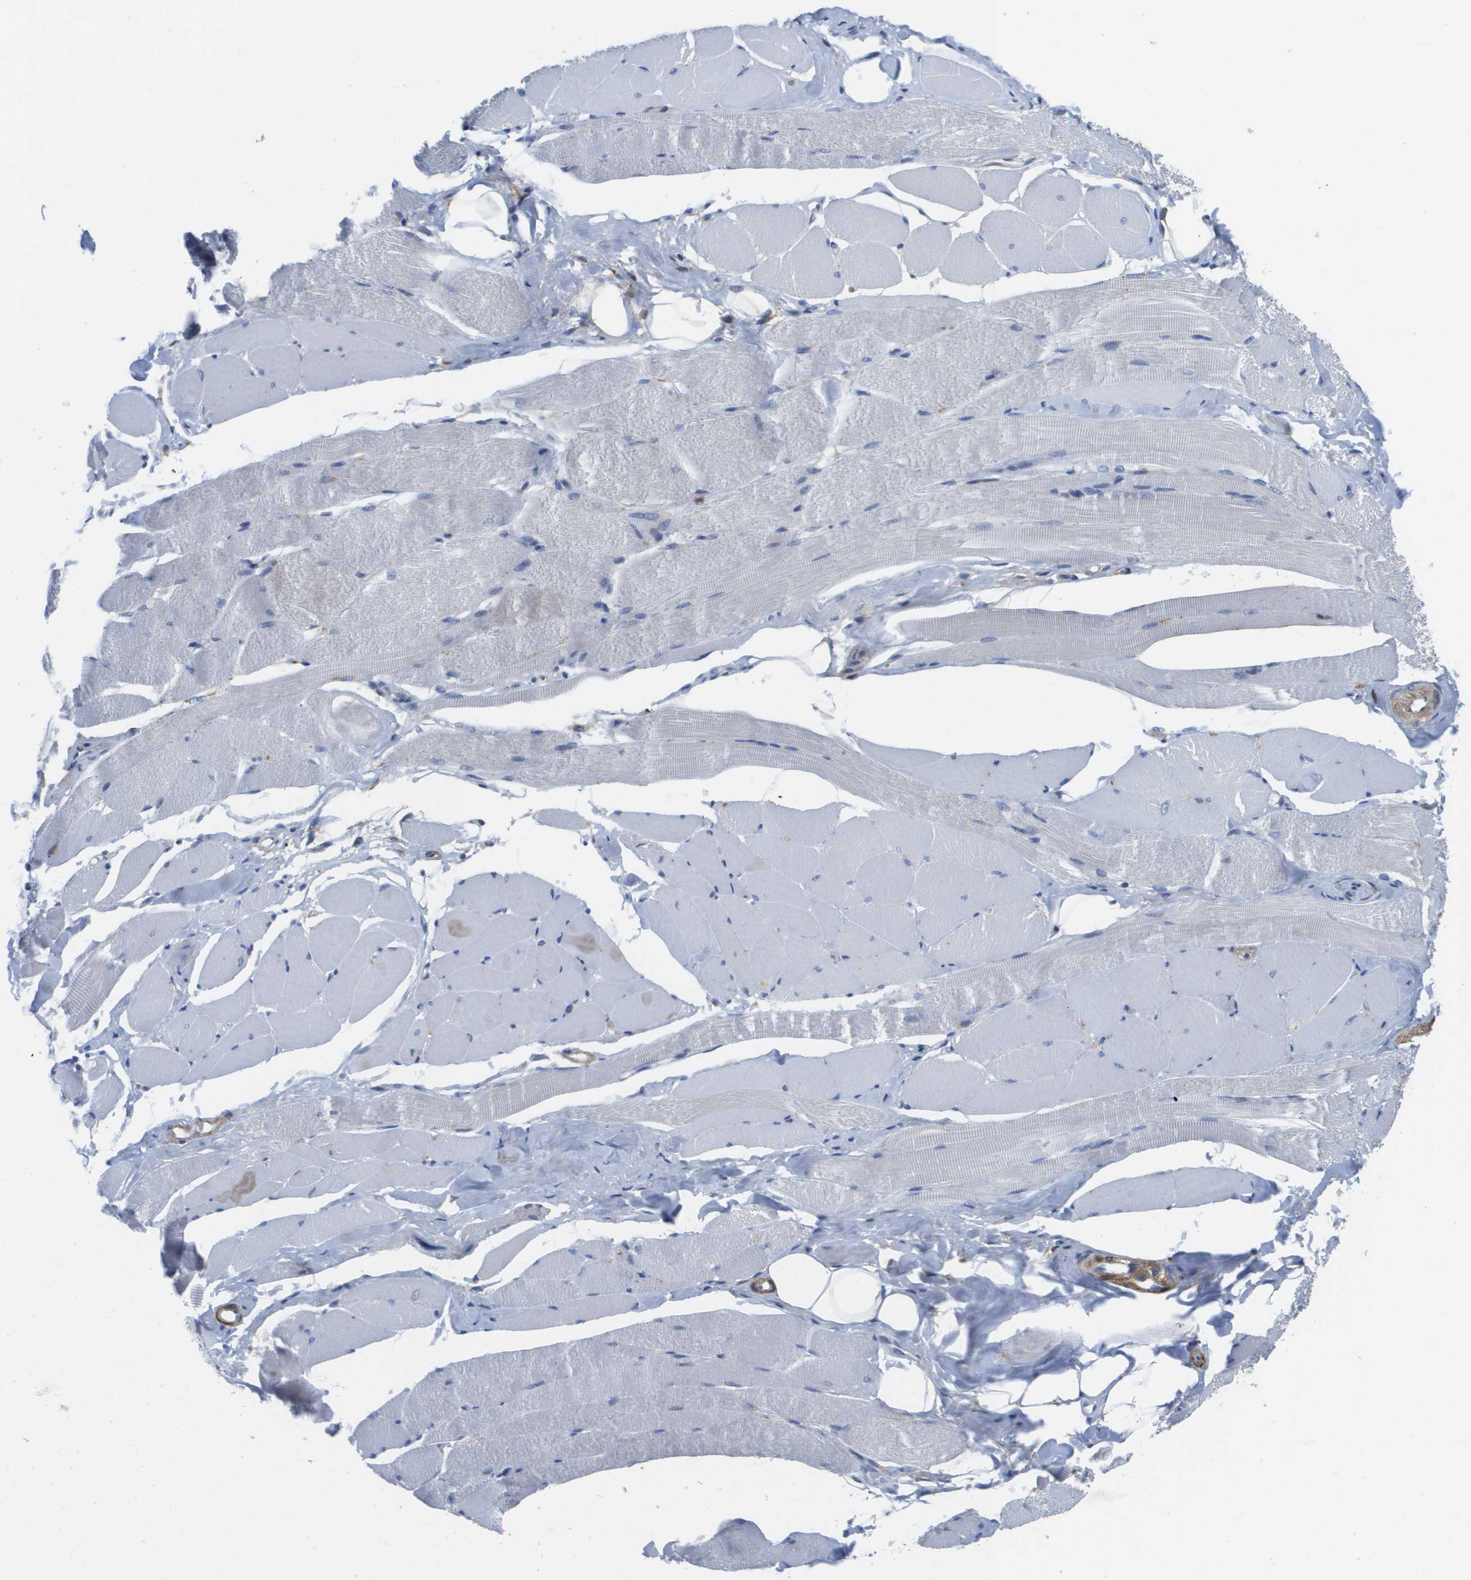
{"staining": {"intensity": "negative", "quantity": "none", "location": "none"}, "tissue": "skeletal muscle", "cell_type": "Myocytes", "image_type": "normal", "snomed": [{"axis": "morphology", "description": "Normal tissue, NOS"}, {"axis": "topography", "description": "Skeletal muscle"}, {"axis": "topography", "description": "Peripheral nerve tissue"}], "caption": "Protein analysis of normal skeletal muscle demonstrates no significant expression in myocytes. (Immunohistochemistry (ihc), brightfield microscopy, high magnification).", "gene": "SLC37A2", "patient": {"sex": "female", "age": 84}}